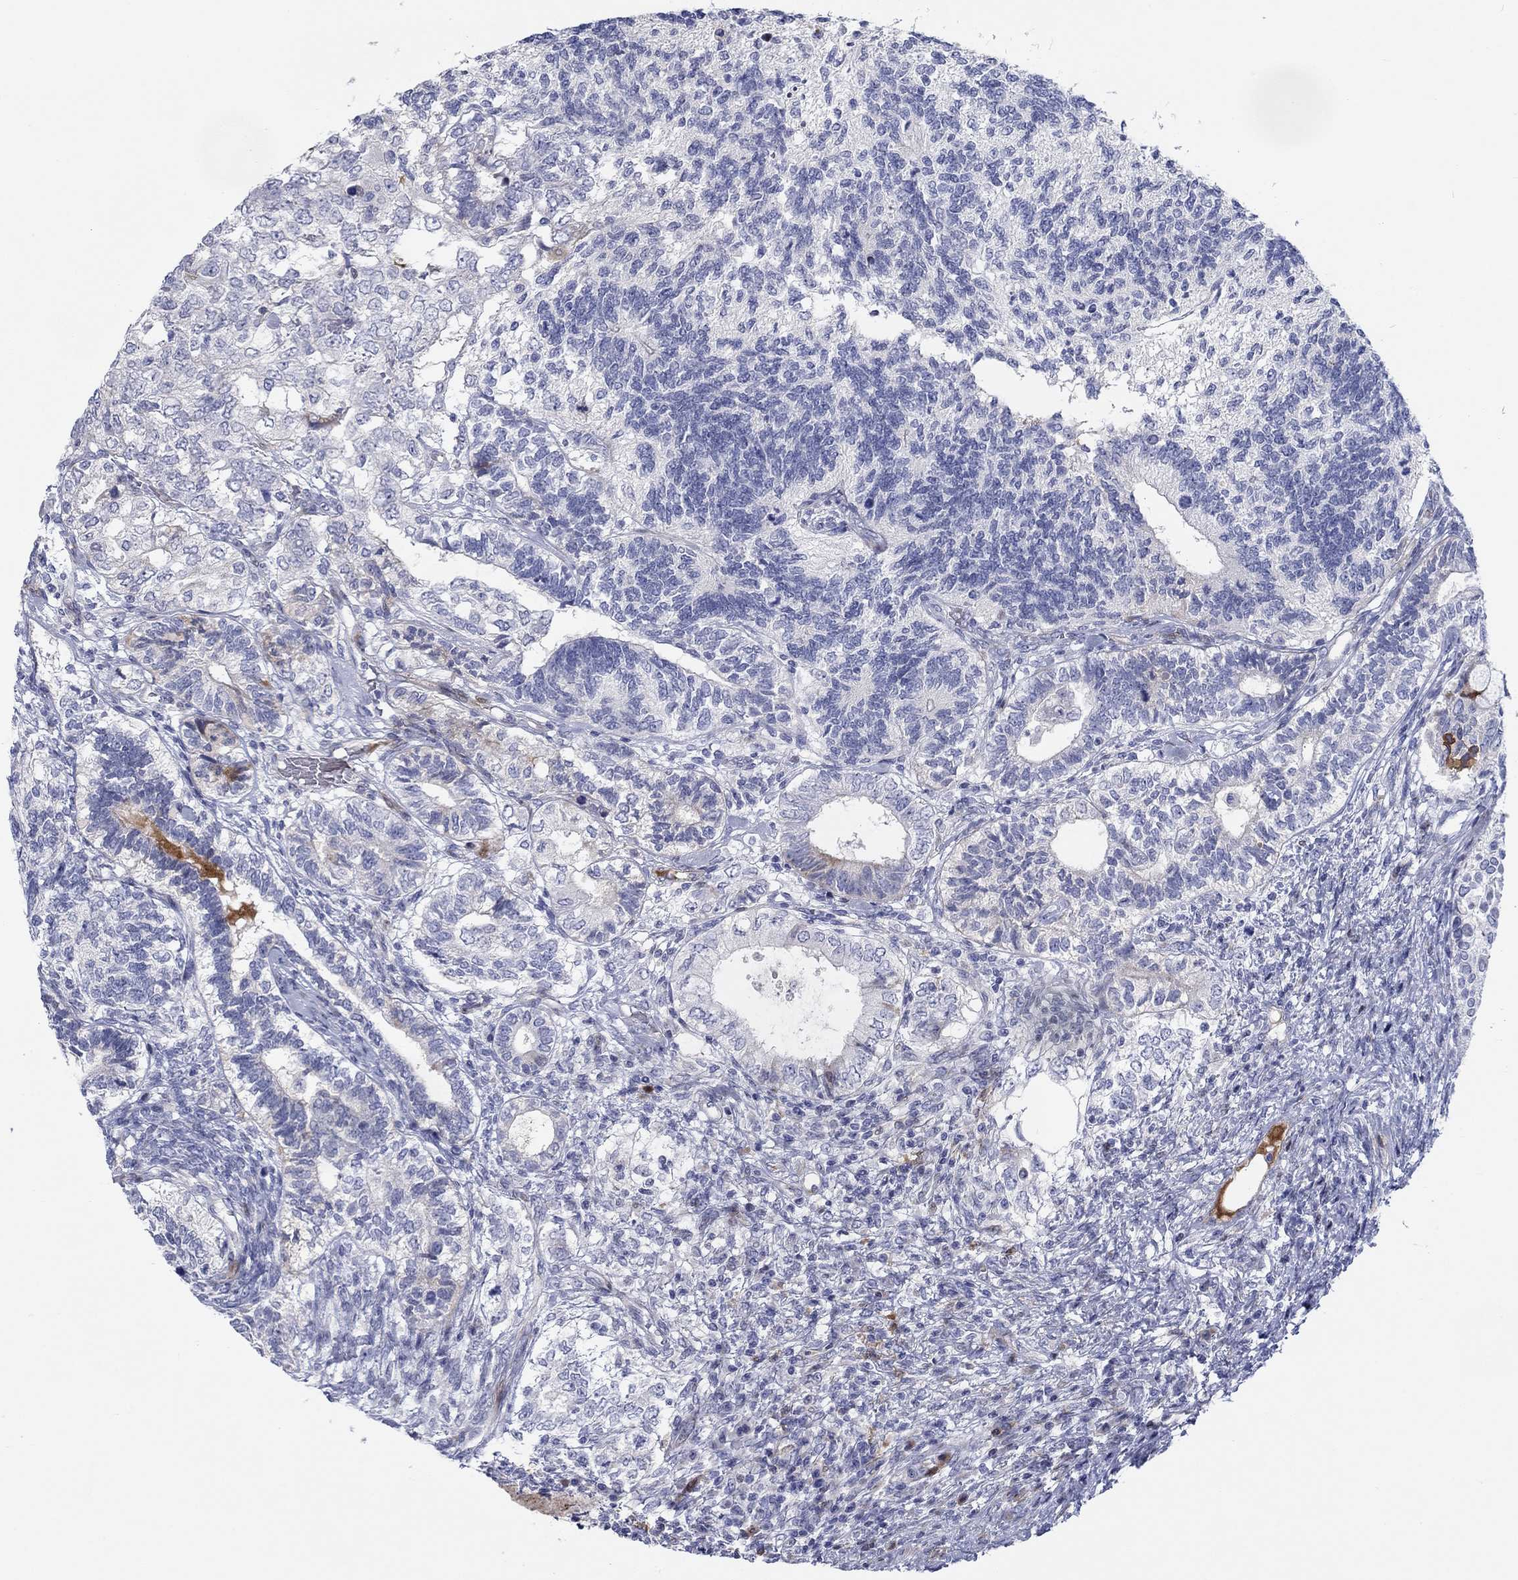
{"staining": {"intensity": "negative", "quantity": "none", "location": "none"}, "tissue": "testis cancer", "cell_type": "Tumor cells", "image_type": "cancer", "snomed": [{"axis": "morphology", "description": "Seminoma, NOS"}, {"axis": "morphology", "description": "Carcinoma, Embryonal, NOS"}, {"axis": "topography", "description": "Testis"}], "caption": "The IHC photomicrograph has no significant expression in tumor cells of testis seminoma tissue.", "gene": "ARHGAP36", "patient": {"sex": "male", "age": 41}}